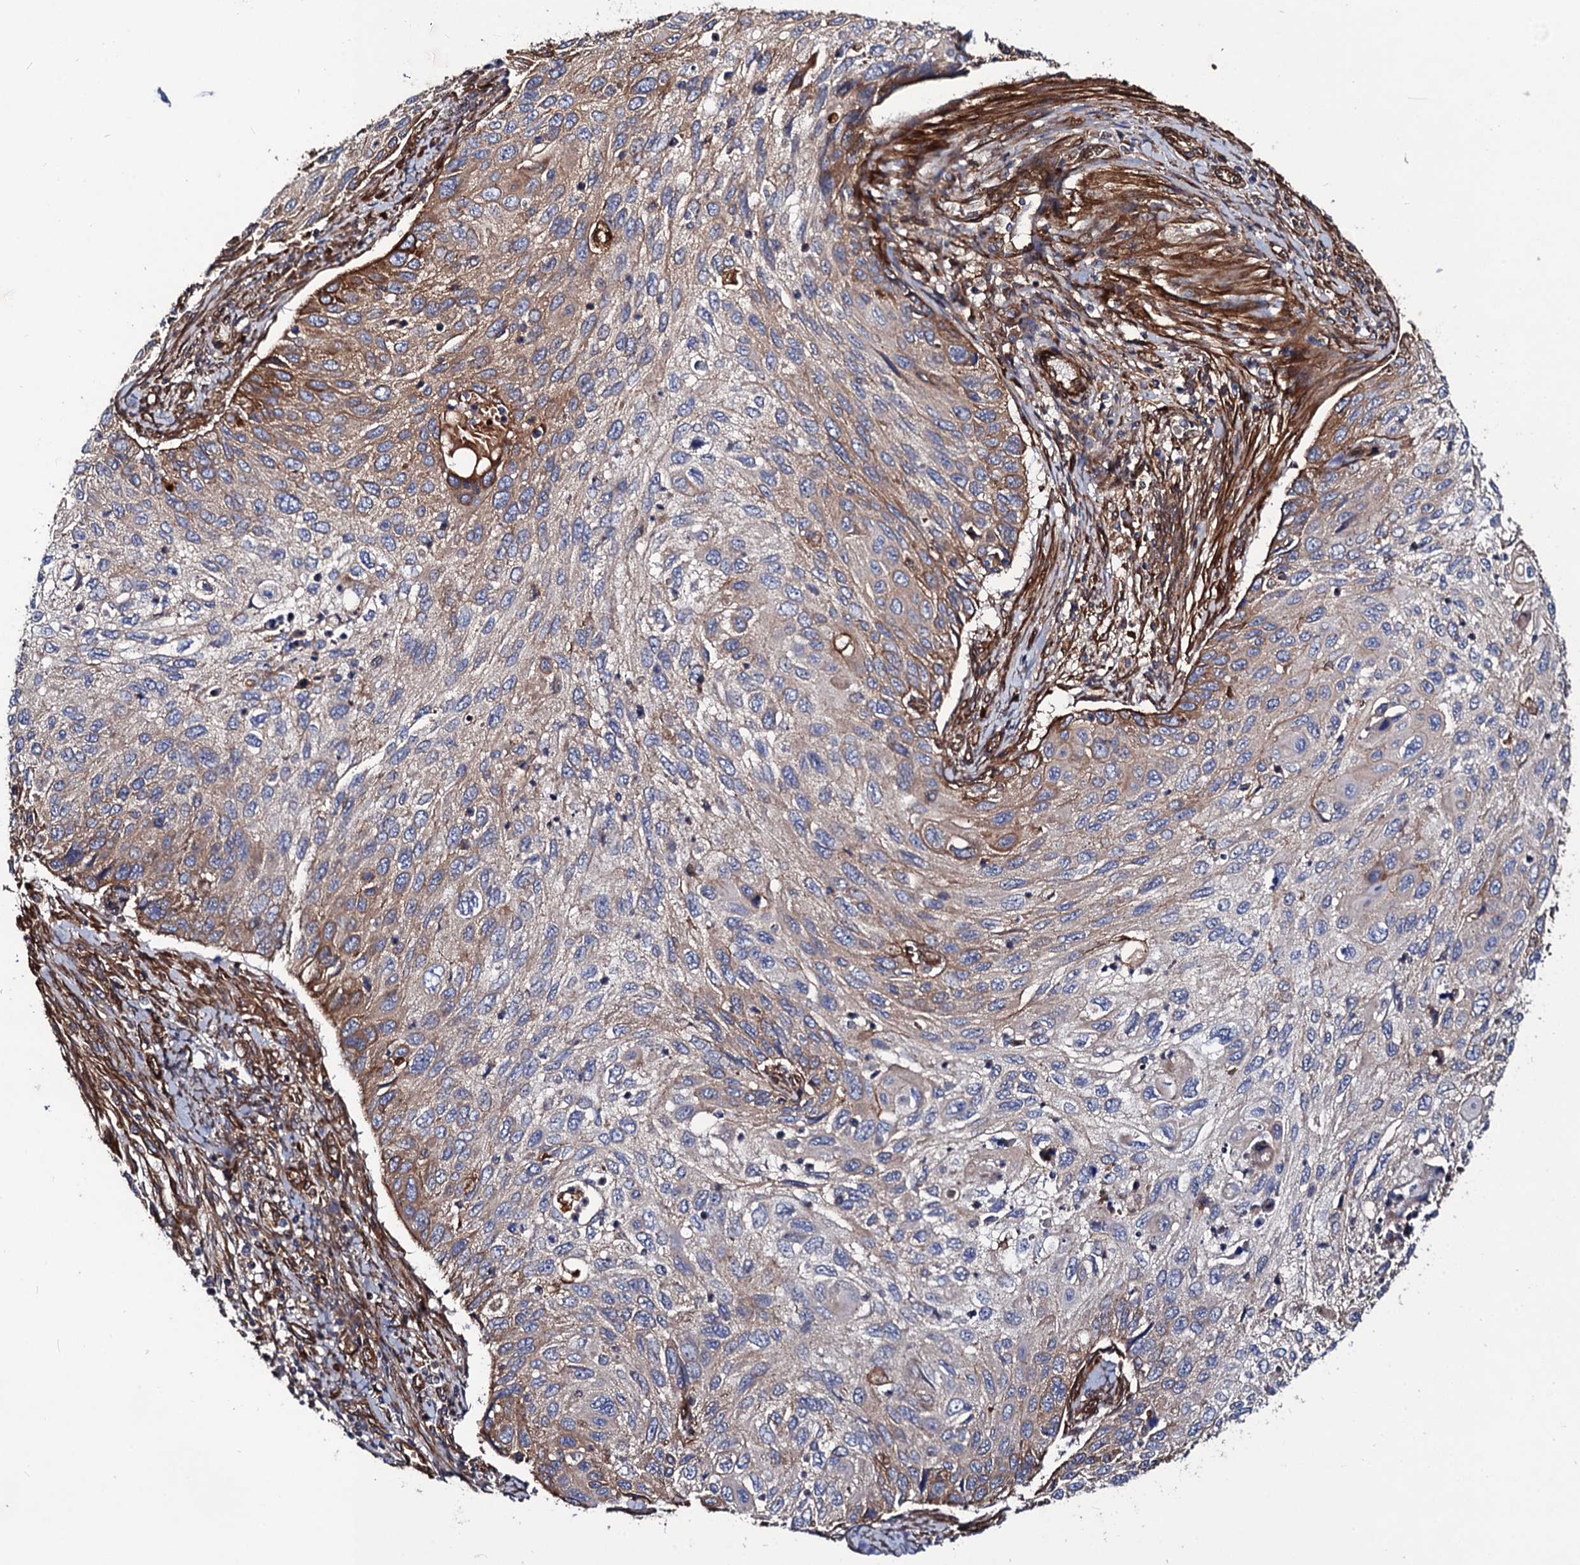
{"staining": {"intensity": "moderate", "quantity": "25%-75%", "location": "cytoplasmic/membranous"}, "tissue": "cervical cancer", "cell_type": "Tumor cells", "image_type": "cancer", "snomed": [{"axis": "morphology", "description": "Squamous cell carcinoma, NOS"}, {"axis": "topography", "description": "Cervix"}], "caption": "Brown immunohistochemical staining in squamous cell carcinoma (cervical) shows moderate cytoplasmic/membranous expression in approximately 25%-75% of tumor cells.", "gene": "CIP2A", "patient": {"sex": "female", "age": 70}}